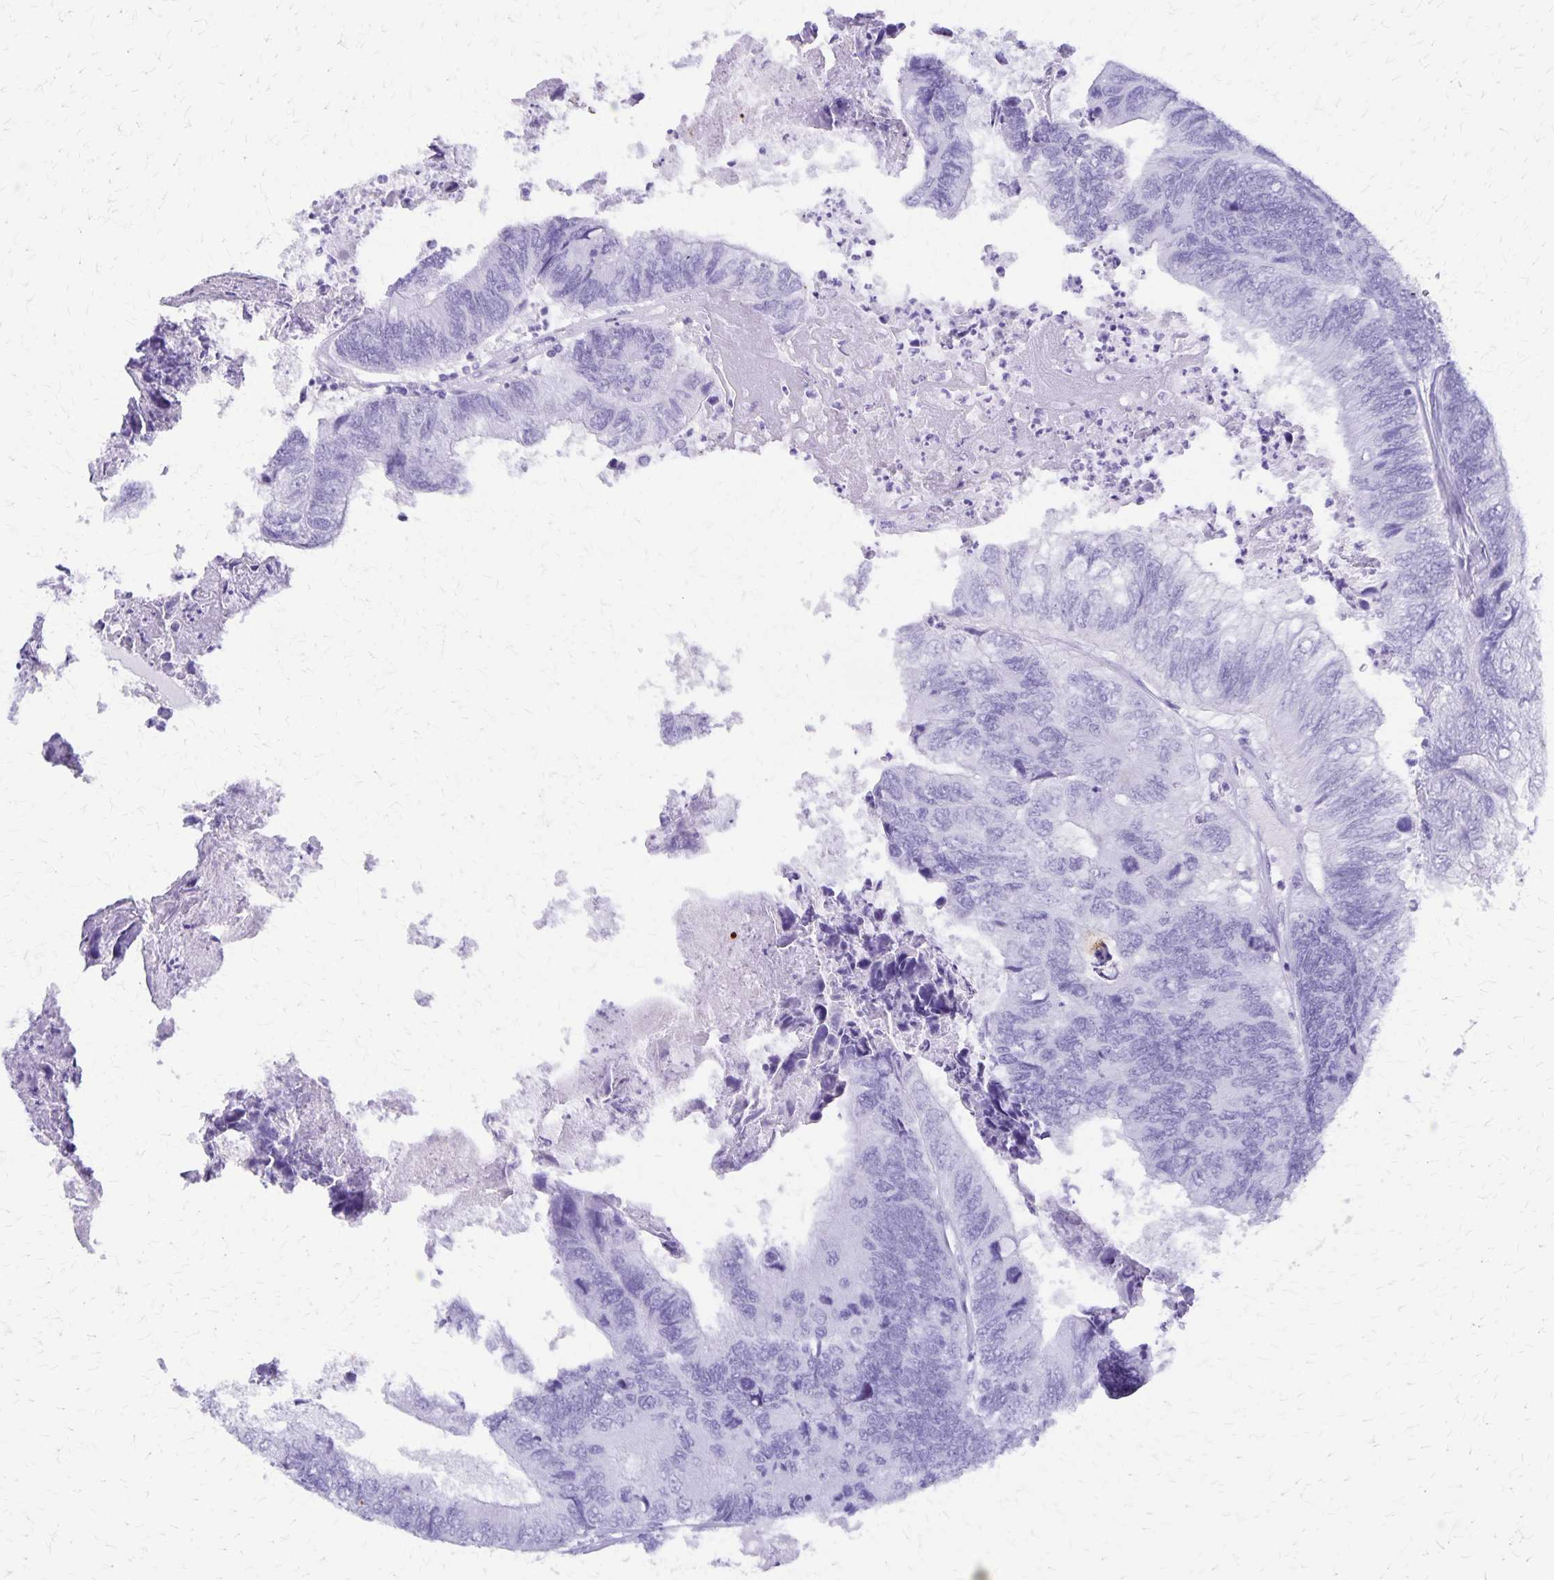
{"staining": {"intensity": "negative", "quantity": "none", "location": "none"}, "tissue": "colorectal cancer", "cell_type": "Tumor cells", "image_type": "cancer", "snomed": [{"axis": "morphology", "description": "Adenocarcinoma, NOS"}, {"axis": "topography", "description": "Colon"}], "caption": "Immunohistochemistry (IHC) image of adenocarcinoma (colorectal) stained for a protein (brown), which shows no staining in tumor cells.", "gene": "DEFA5", "patient": {"sex": "female", "age": 67}}